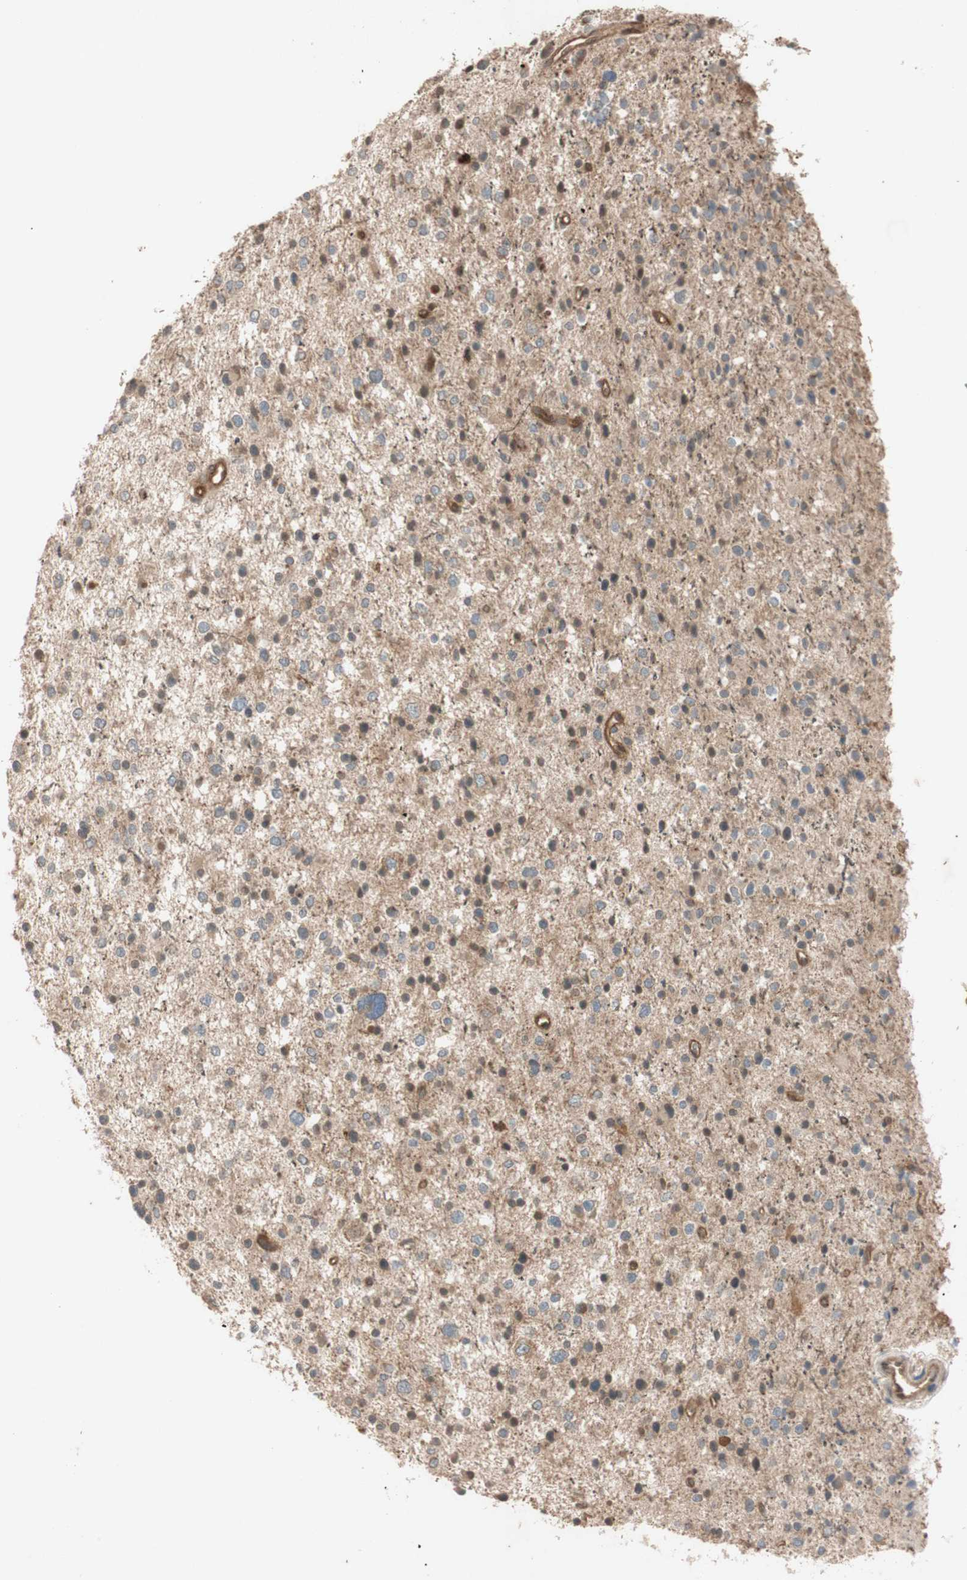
{"staining": {"intensity": "moderate", "quantity": ">75%", "location": "cytoplasmic/membranous,nuclear"}, "tissue": "glioma", "cell_type": "Tumor cells", "image_type": "cancer", "snomed": [{"axis": "morphology", "description": "Glioma, malignant, Low grade"}, {"axis": "topography", "description": "Brain"}], "caption": "Immunohistochemical staining of malignant glioma (low-grade) demonstrates medium levels of moderate cytoplasmic/membranous and nuclear staining in about >75% of tumor cells.", "gene": "EPHA8", "patient": {"sex": "female", "age": 37}}